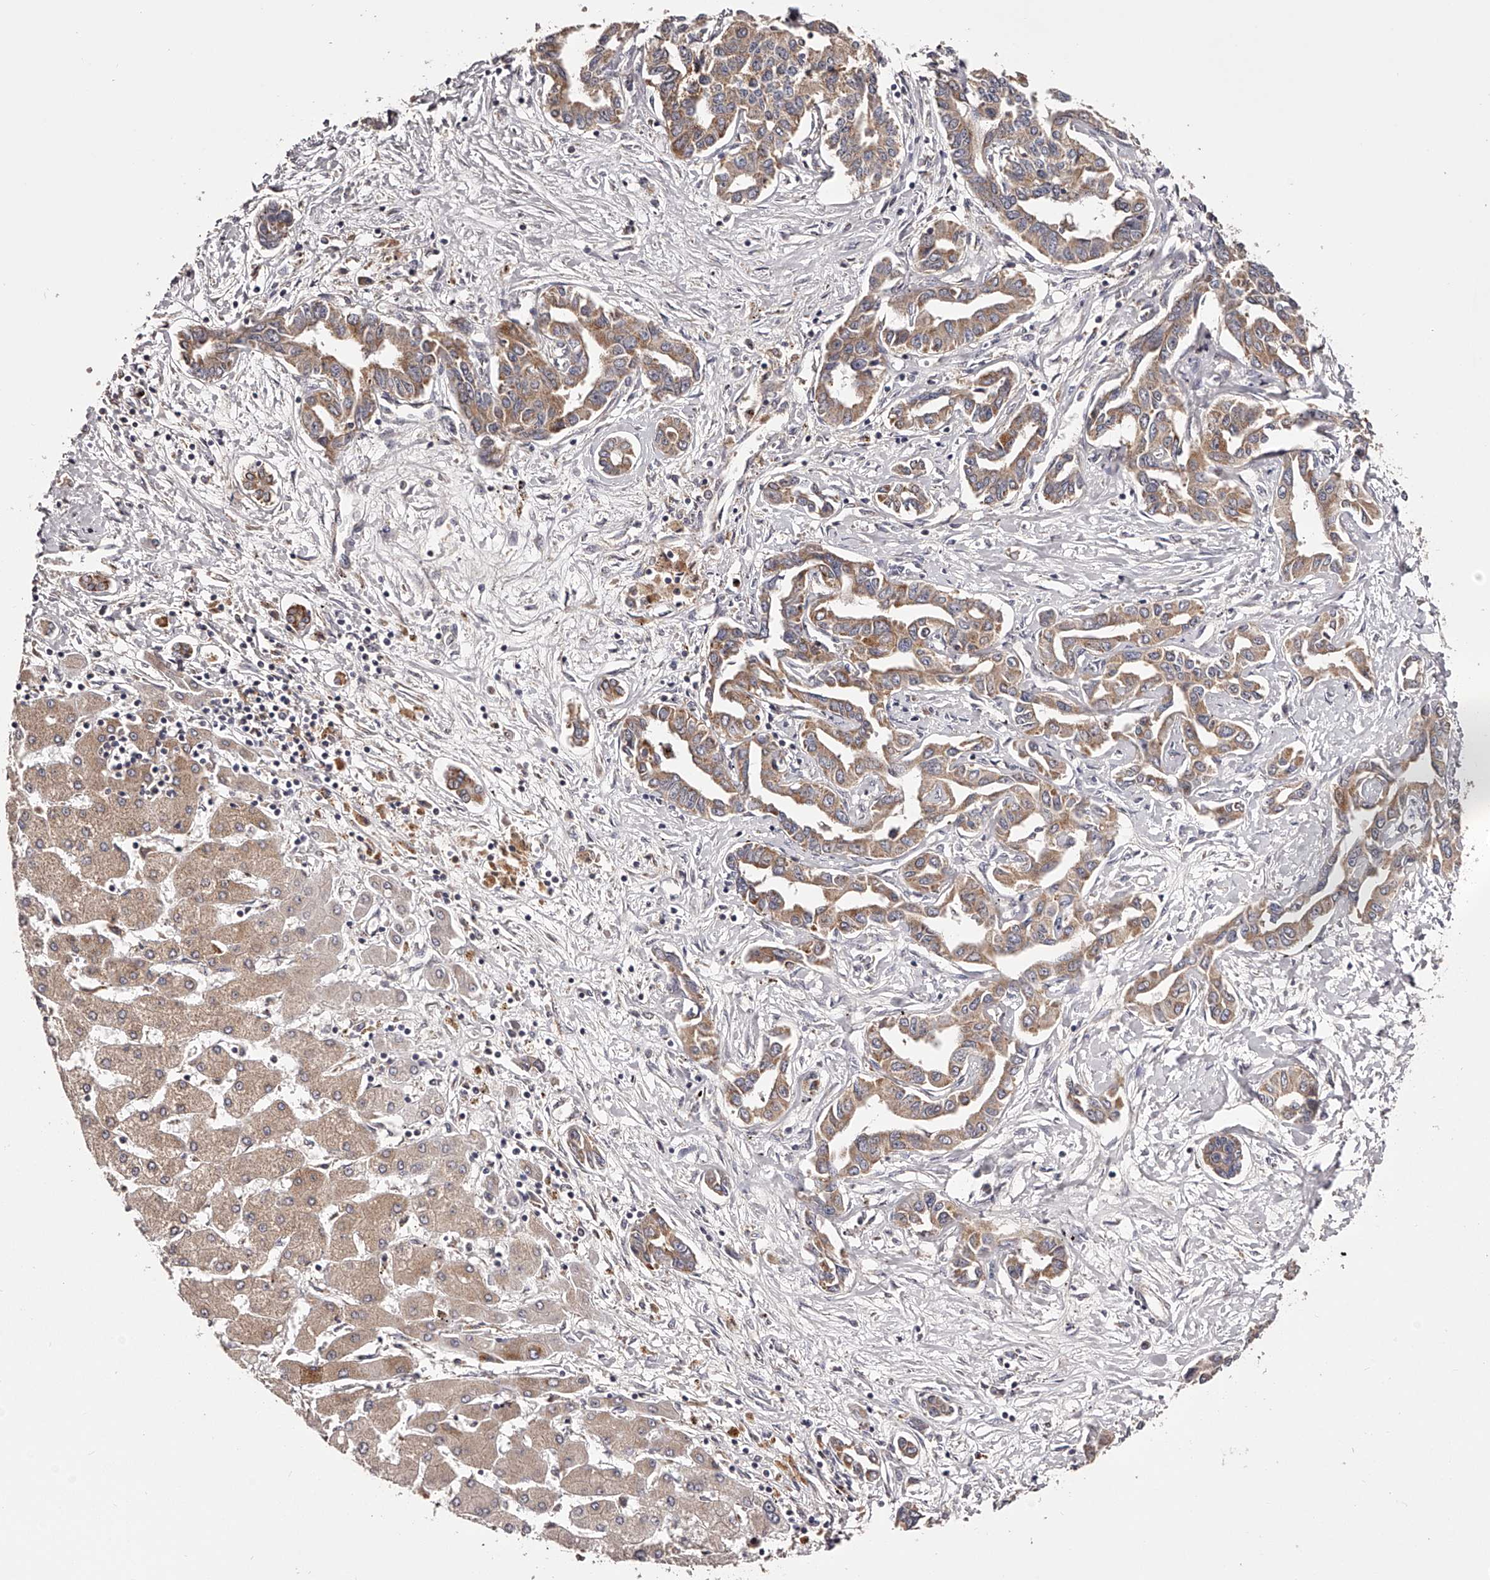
{"staining": {"intensity": "moderate", "quantity": ">75%", "location": "cytoplasmic/membranous"}, "tissue": "liver cancer", "cell_type": "Tumor cells", "image_type": "cancer", "snomed": [{"axis": "morphology", "description": "Cholangiocarcinoma"}, {"axis": "topography", "description": "Liver"}], "caption": "The micrograph demonstrates a brown stain indicating the presence of a protein in the cytoplasmic/membranous of tumor cells in liver cancer.", "gene": "ODF2L", "patient": {"sex": "male", "age": 59}}